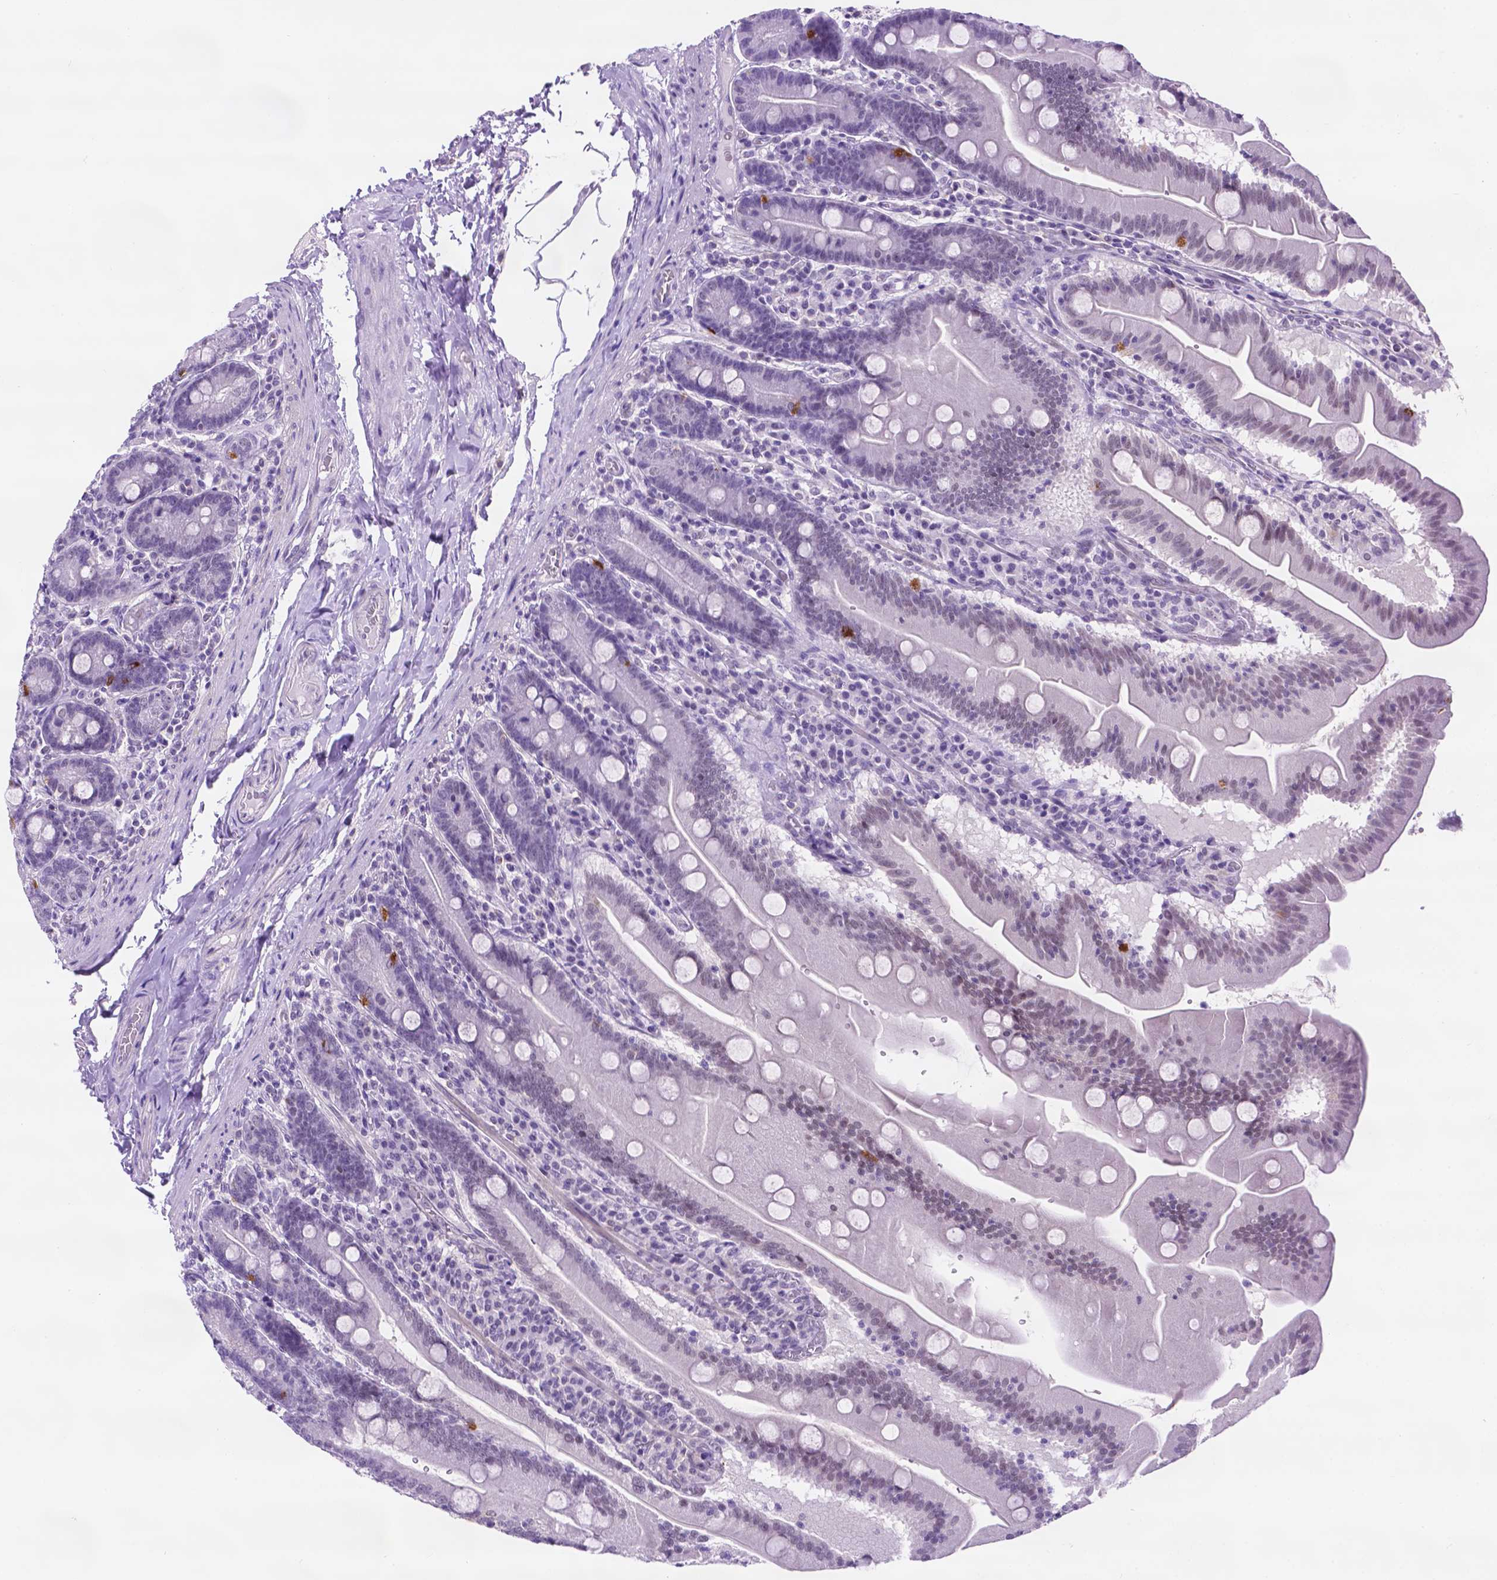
{"staining": {"intensity": "moderate", "quantity": "<25%", "location": "cytoplasmic/membranous"}, "tissue": "small intestine", "cell_type": "Glandular cells", "image_type": "normal", "snomed": [{"axis": "morphology", "description": "Normal tissue, NOS"}, {"axis": "topography", "description": "Small intestine"}], "caption": "About <25% of glandular cells in unremarkable human small intestine demonstrate moderate cytoplasmic/membranous protein positivity as visualized by brown immunohistochemical staining.", "gene": "TACSTD2", "patient": {"sex": "male", "age": 37}}